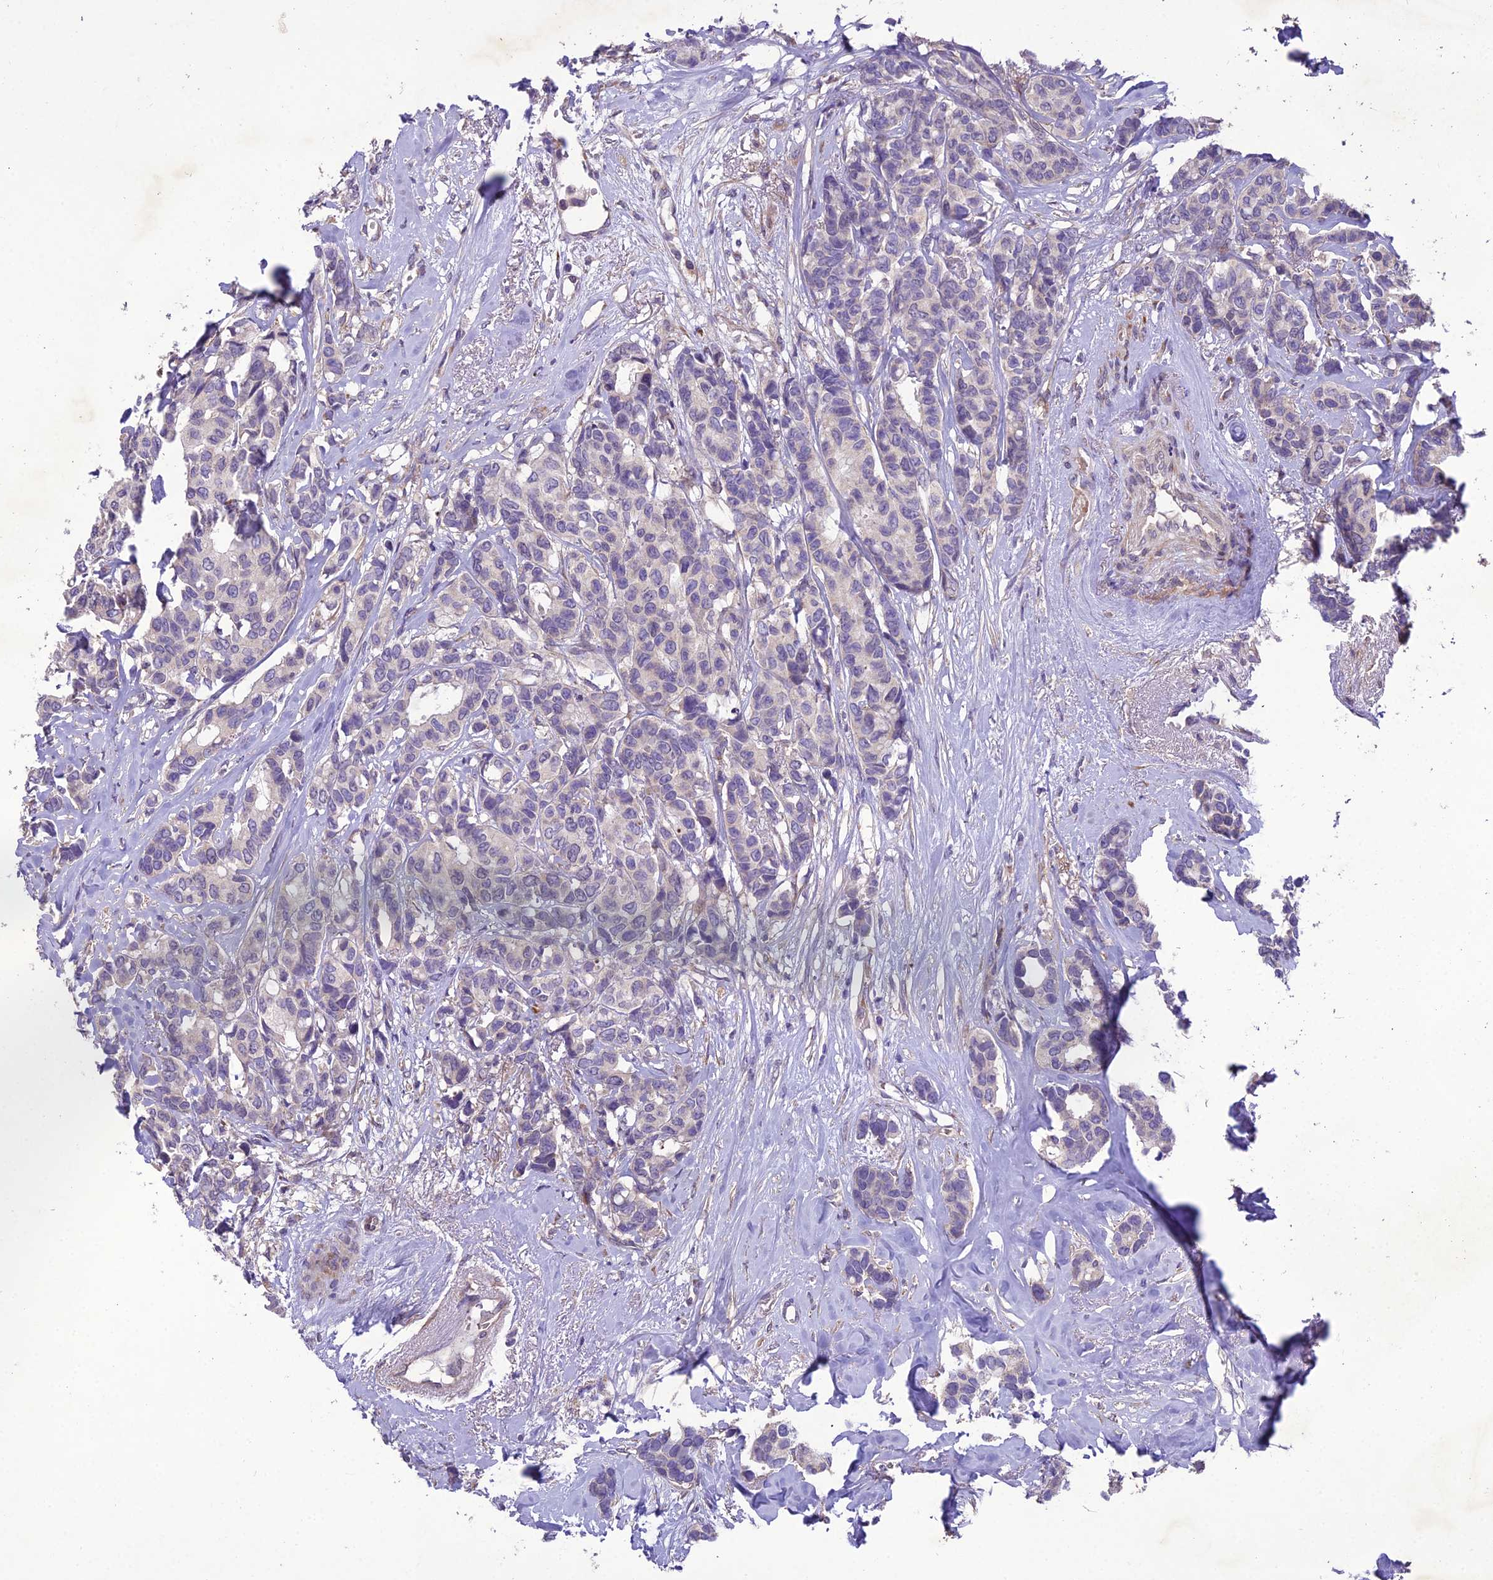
{"staining": {"intensity": "negative", "quantity": "none", "location": "none"}, "tissue": "breast cancer", "cell_type": "Tumor cells", "image_type": "cancer", "snomed": [{"axis": "morphology", "description": "Duct carcinoma"}, {"axis": "topography", "description": "Breast"}], "caption": "Micrograph shows no significant protein positivity in tumor cells of breast cancer (invasive ductal carcinoma).", "gene": "CENPL", "patient": {"sex": "female", "age": 87}}